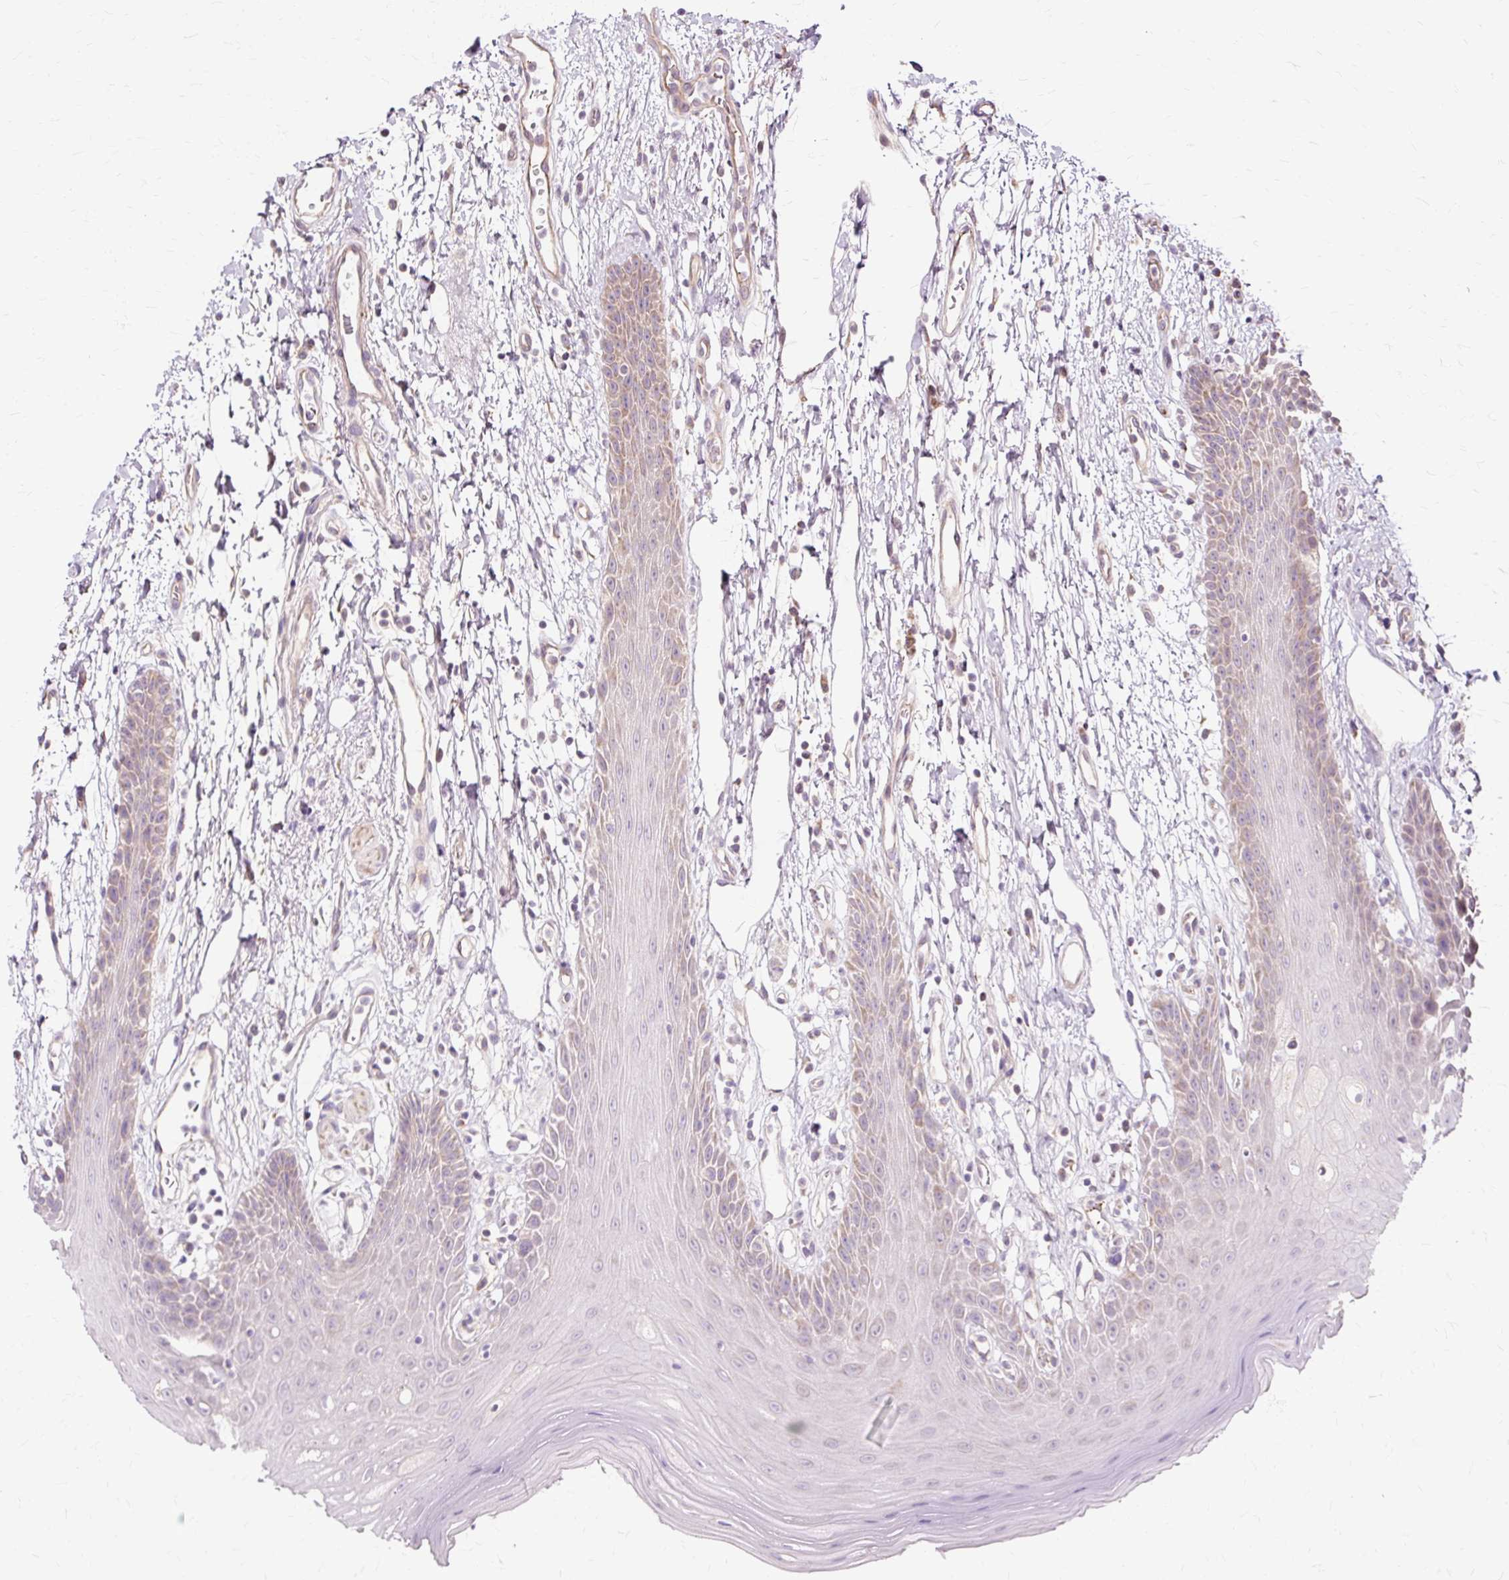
{"staining": {"intensity": "weak", "quantity": "<25%", "location": "cytoplasmic/membranous"}, "tissue": "oral mucosa", "cell_type": "Squamous epithelial cells", "image_type": "normal", "snomed": [{"axis": "morphology", "description": "Normal tissue, NOS"}, {"axis": "topography", "description": "Oral tissue"}, {"axis": "topography", "description": "Tounge, NOS"}], "caption": "Oral mucosa stained for a protein using immunohistochemistry (IHC) reveals no positivity squamous epithelial cells.", "gene": "PDZD2", "patient": {"sex": "female", "age": 59}}